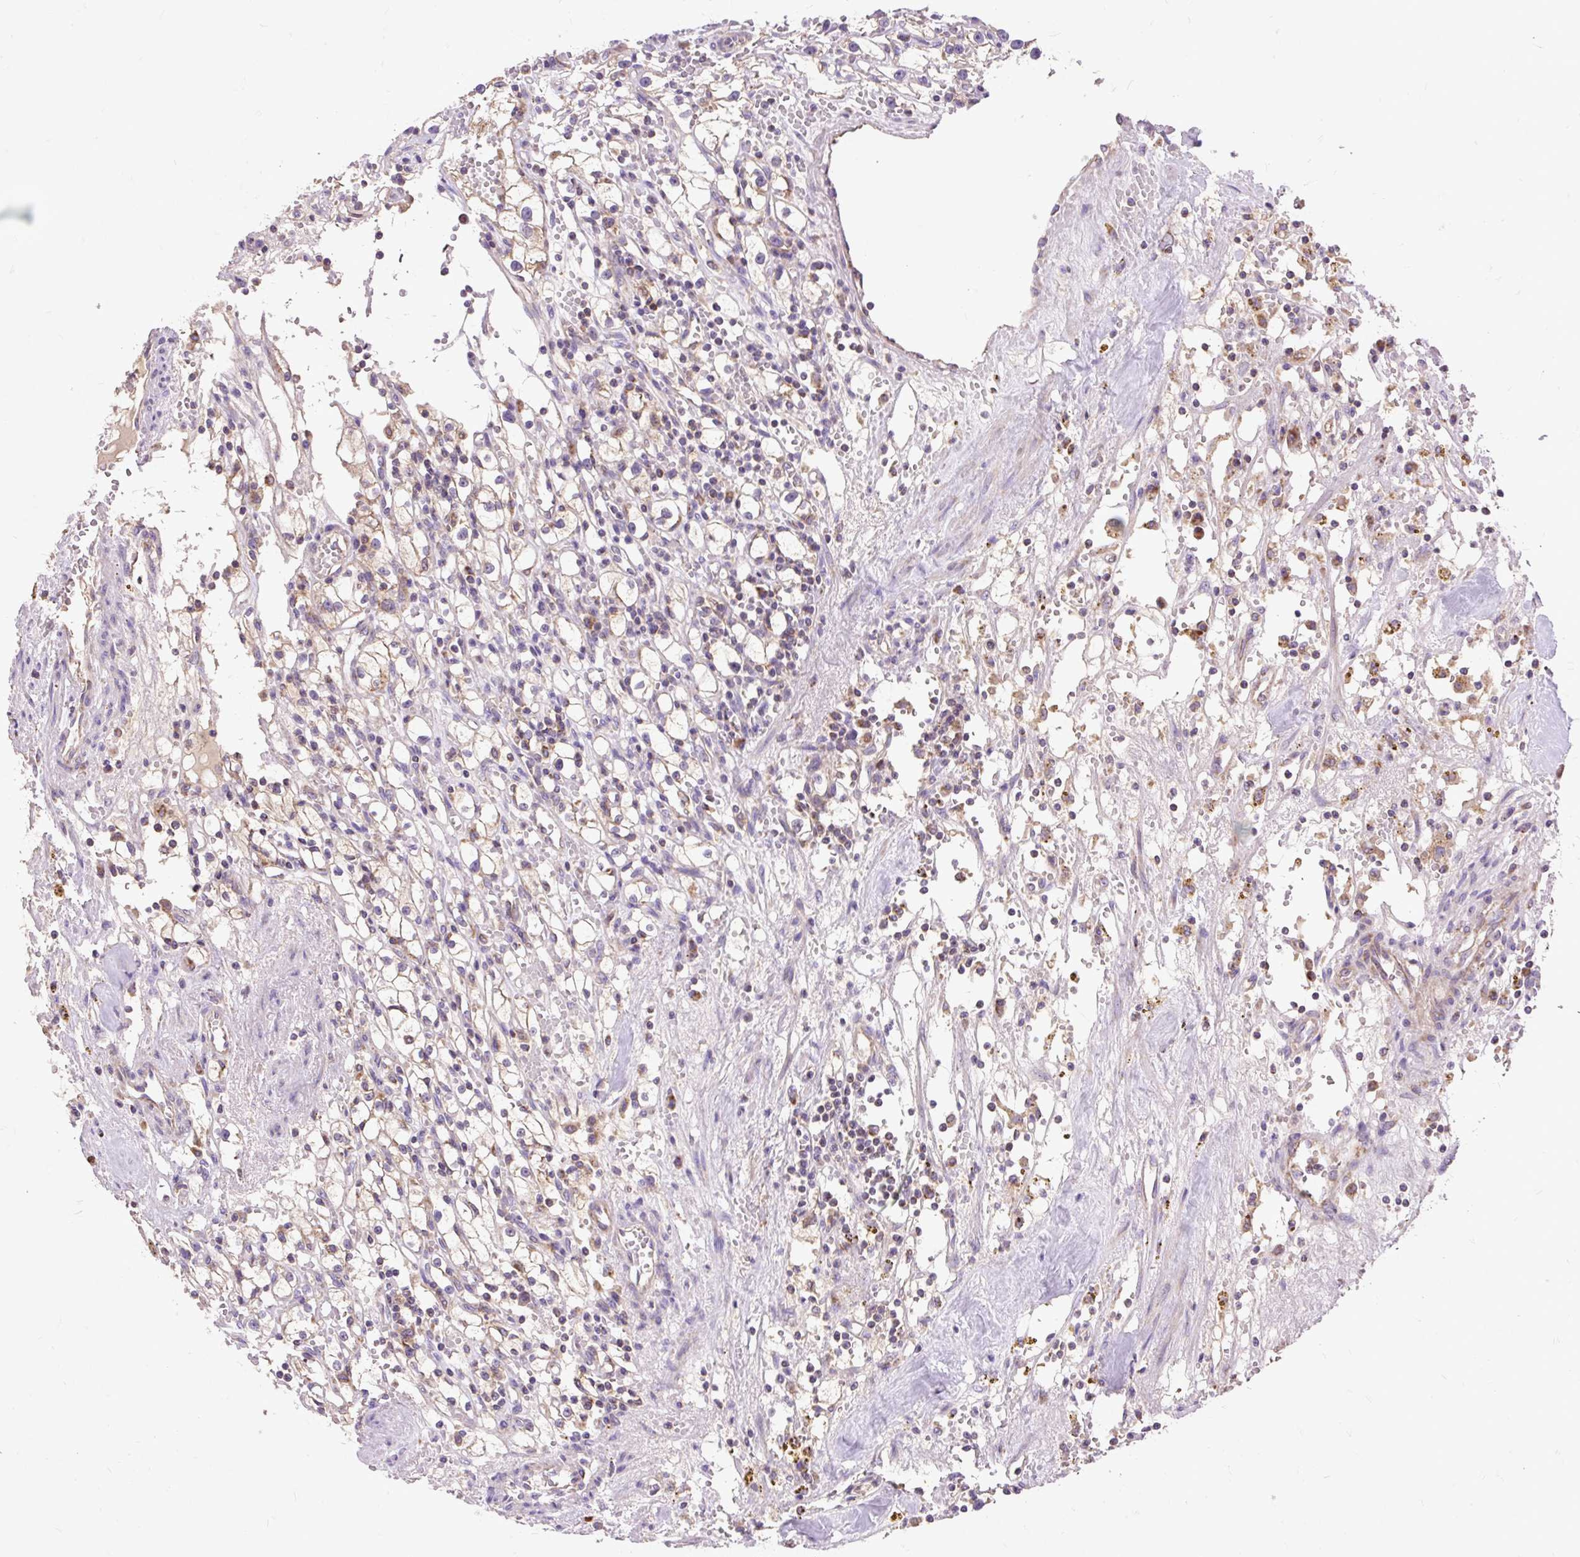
{"staining": {"intensity": "weak", "quantity": "25%-75%", "location": "cytoplasmic/membranous"}, "tissue": "renal cancer", "cell_type": "Tumor cells", "image_type": "cancer", "snomed": [{"axis": "morphology", "description": "Adenocarcinoma, NOS"}, {"axis": "topography", "description": "Kidney"}], "caption": "Protein positivity by IHC exhibits weak cytoplasmic/membranous expression in approximately 25%-75% of tumor cells in renal cancer.", "gene": "TOMM40", "patient": {"sex": "male", "age": 56}}